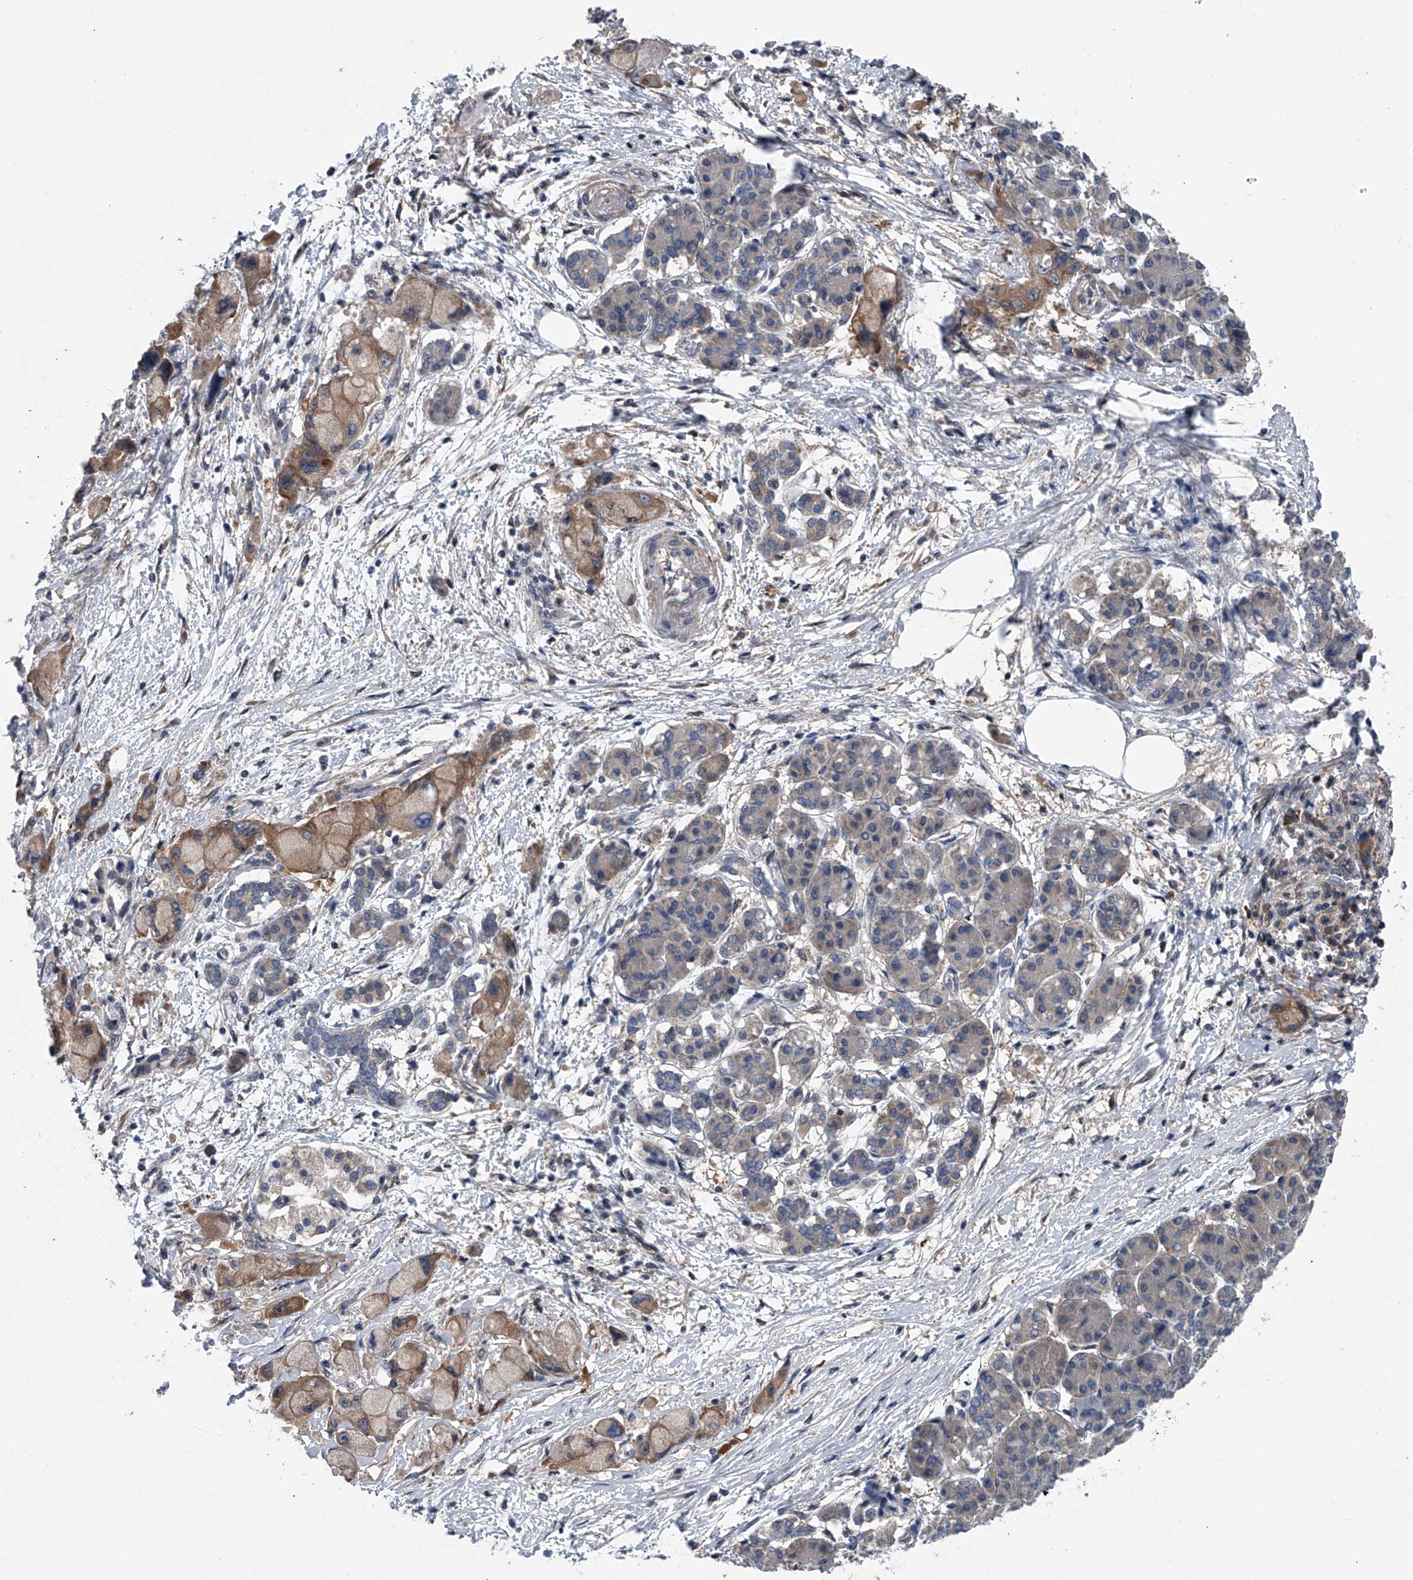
{"staining": {"intensity": "moderate", "quantity": ">75%", "location": "cytoplasmic/membranous"}, "tissue": "pancreatic cancer", "cell_type": "Tumor cells", "image_type": "cancer", "snomed": [{"axis": "morphology", "description": "Normal tissue, NOS"}, {"axis": "morphology", "description": "Adenocarcinoma, NOS"}, {"axis": "topography", "description": "Pancreas"}], "caption": "This micrograph displays immunohistochemistry staining of pancreatic cancer (adenocarcinoma), with medium moderate cytoplasmic/membranous staining in approximately >75% of tumor cells.", "gene": "PPP2R5D", "patient": {"sex": "female", "age": 68}}